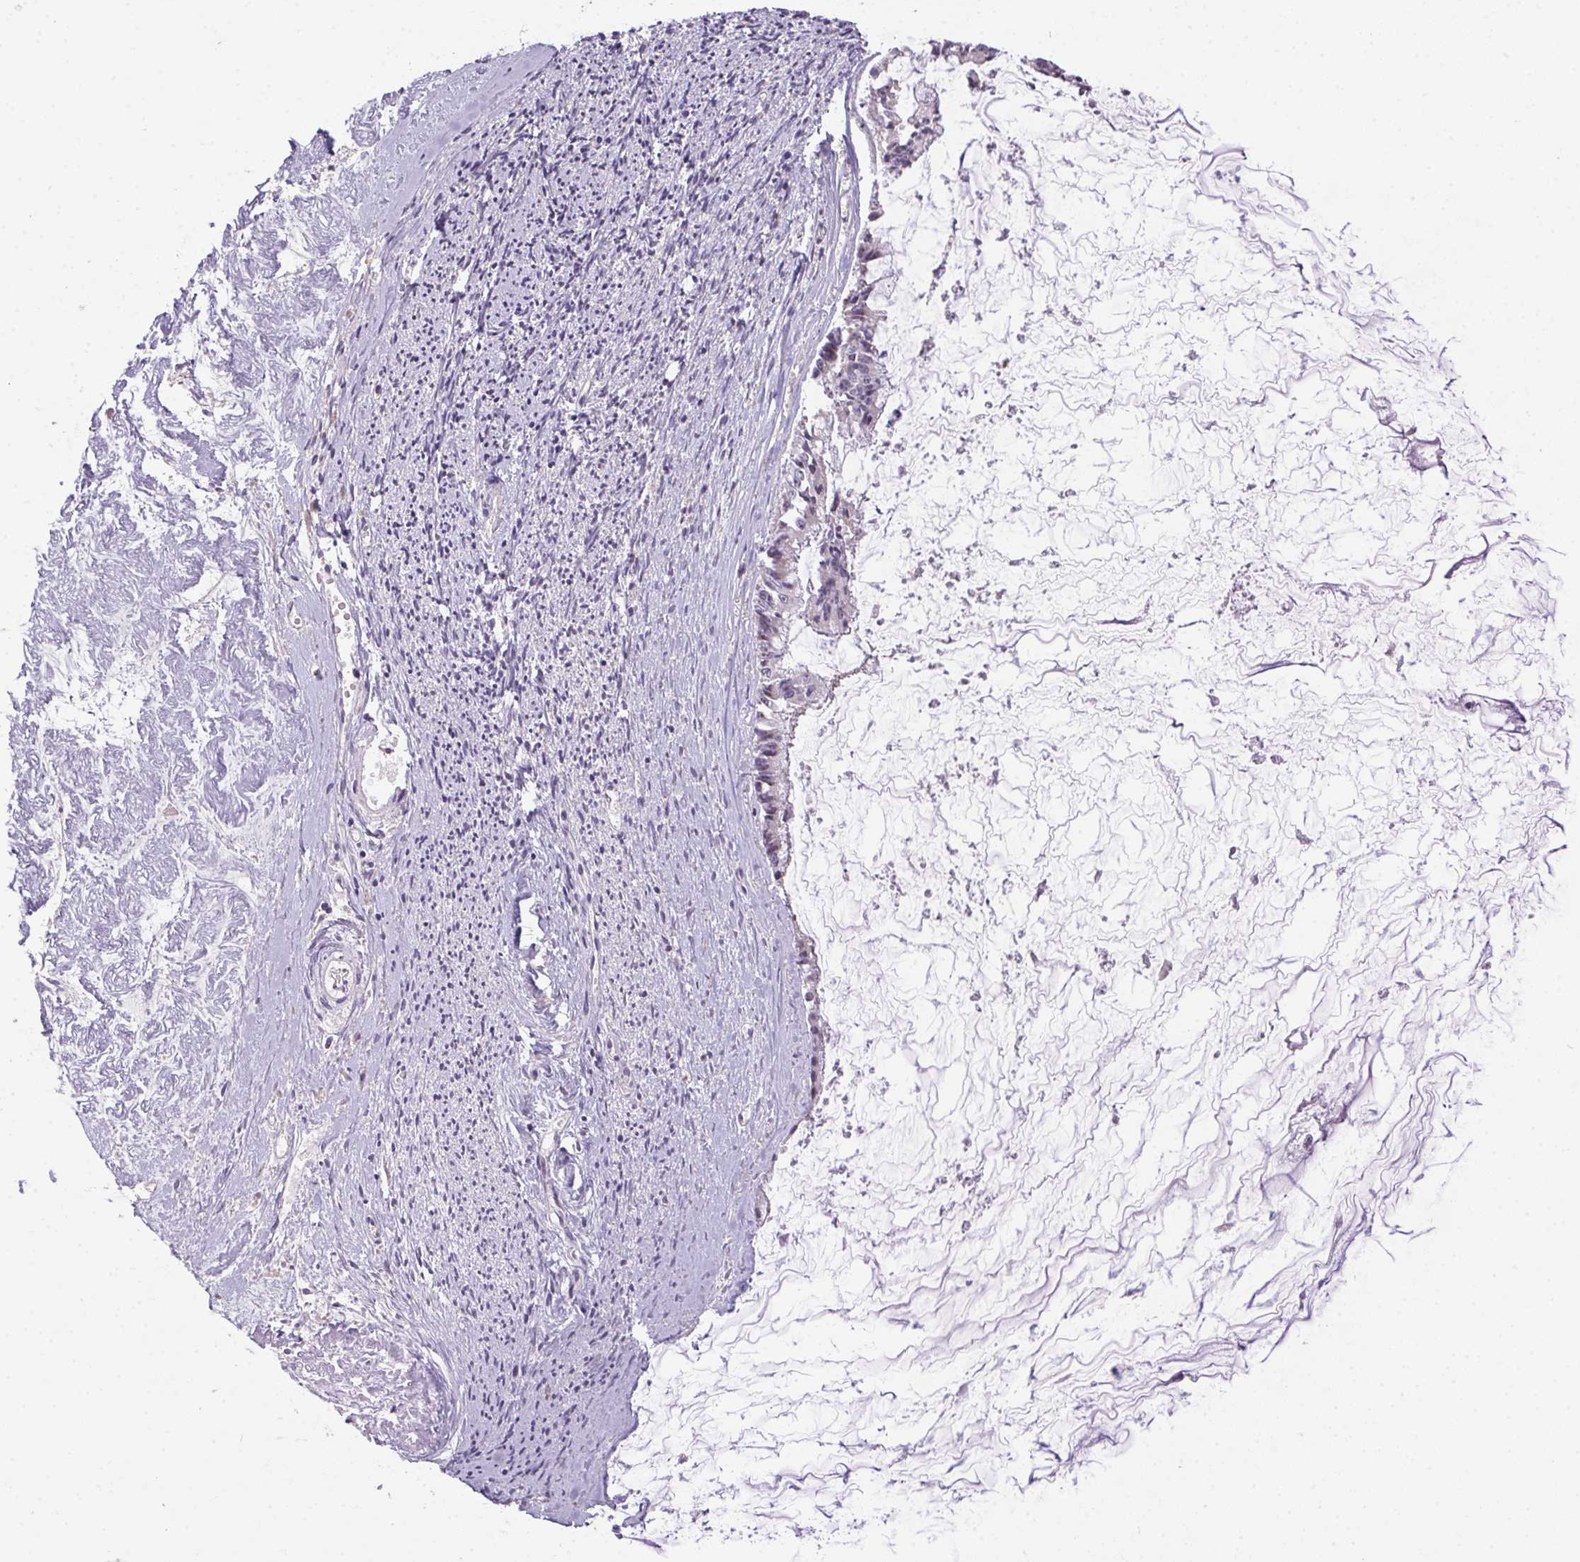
{"staining": {"intensity": "negative", "quantity": "none", "location": "none"}, "tissue": "ovarian cancer", "cell_type": "Tumor cells", "image_type": "cancer", "snomed": [{"axis": "morphology", "description": "Cystadenocarcinoma, mucinous, NOS"}, {"axis": "topography", "description": "Ovary"}], "caption": "This is an IHC micrograph of ovarian mucinous cystadenocarcinoma. There is no staining in tumor cells.", "gene": "BATF2", "patient": {"sex": "female", "age": 90}}